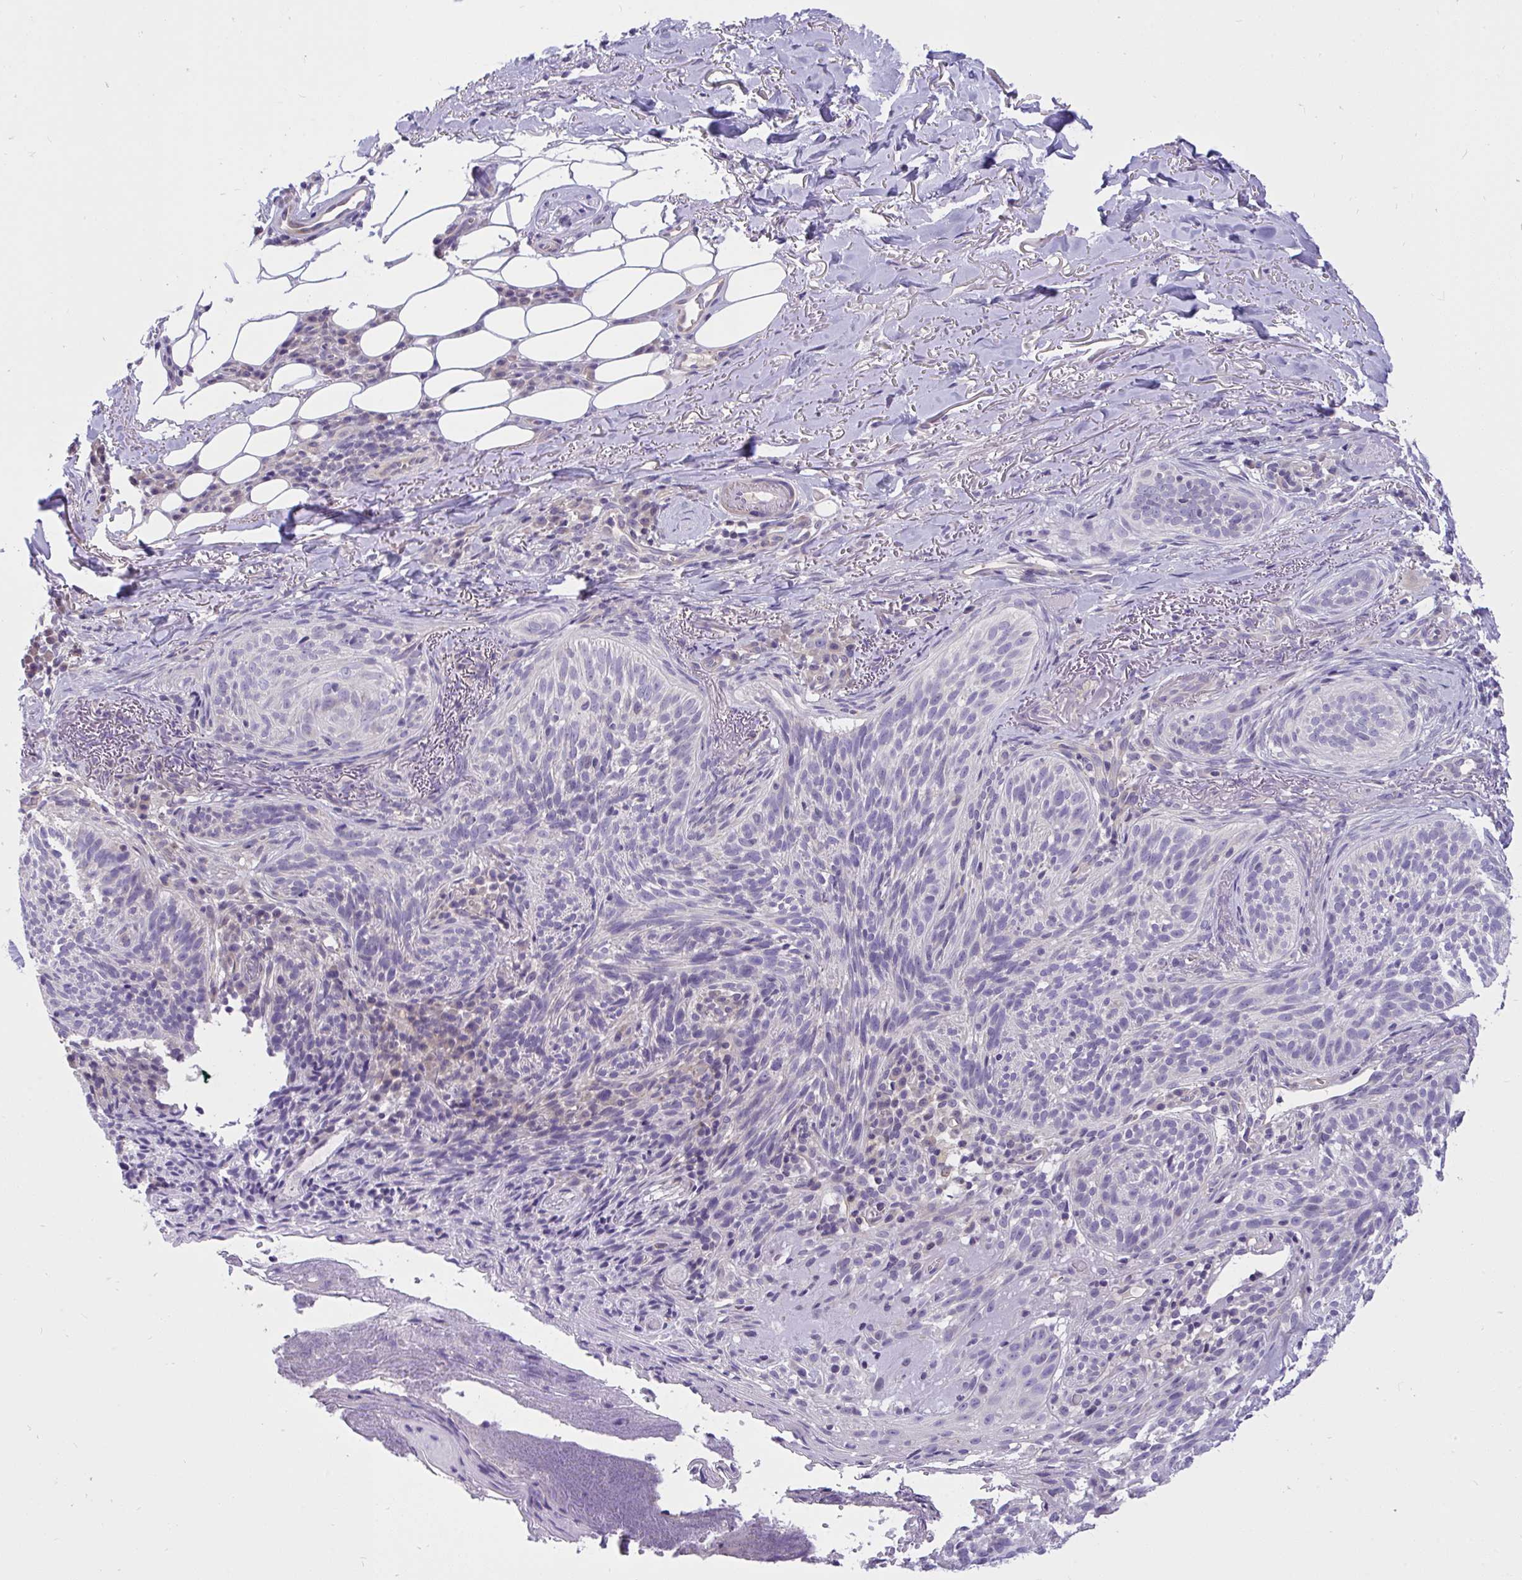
{"staining": {"intensity": "negative", "quantity": "none", "location": "none"}, "tissue": "skin cancer", "cell_type": "Tumor cells", "image_type": "cancer", "snomed": [{"axis": "morphology", "description": "Basal cell carcinoma"}, {"axis": "topography", "description": "Skin"}, {"axis": "topography", "description": "Skin of head"}], "caption": "A micrograph of human basal cell carcinoma (skin) is negative for staining in tumor cells. (DAB IHC with hematoxylin counter stain).", "gene": "C19orf54", "patient": {"sex": "male", "age": 62}}